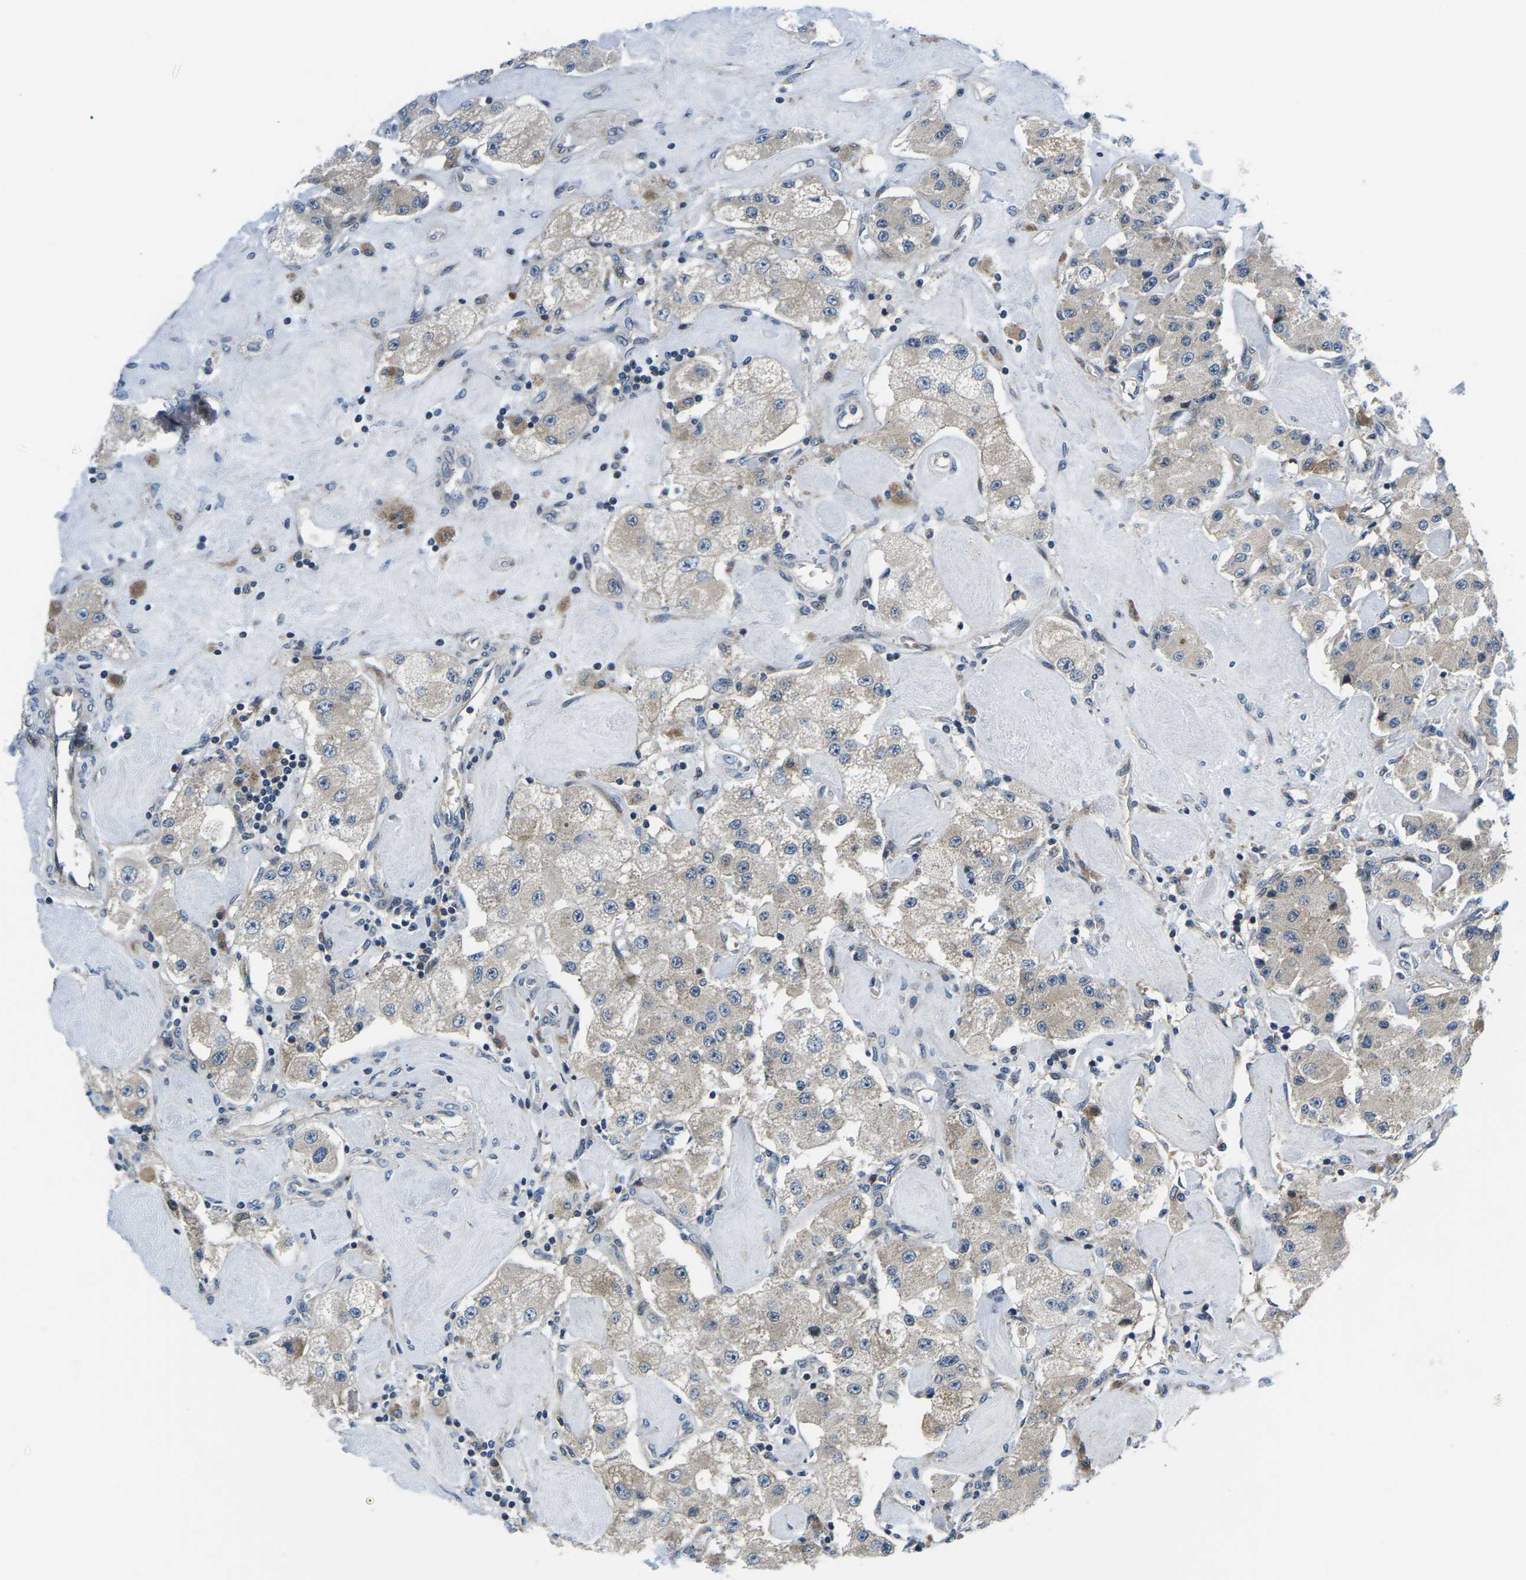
{"staining": {"intensity": "weak", "quantity": ">75%", "location": "cytoplasmic/membranous"}, "tissue": "carcinoid", "cell_type": "Tumor cells", "image_type": "cancer", "snomed": [{"axis": "morphology", "description": "Carcinoid, malignant, NOS"}, {"axis": "topography", "description": "Pancreas"}], "caption": "This is an image of immunohistochemistry staining of carcinoid, which shows weak expression in the cytoplasmic/membranous of tumor cells.", "gene": "EIF4E", "patient": {"sex": "male", "age": 41}}